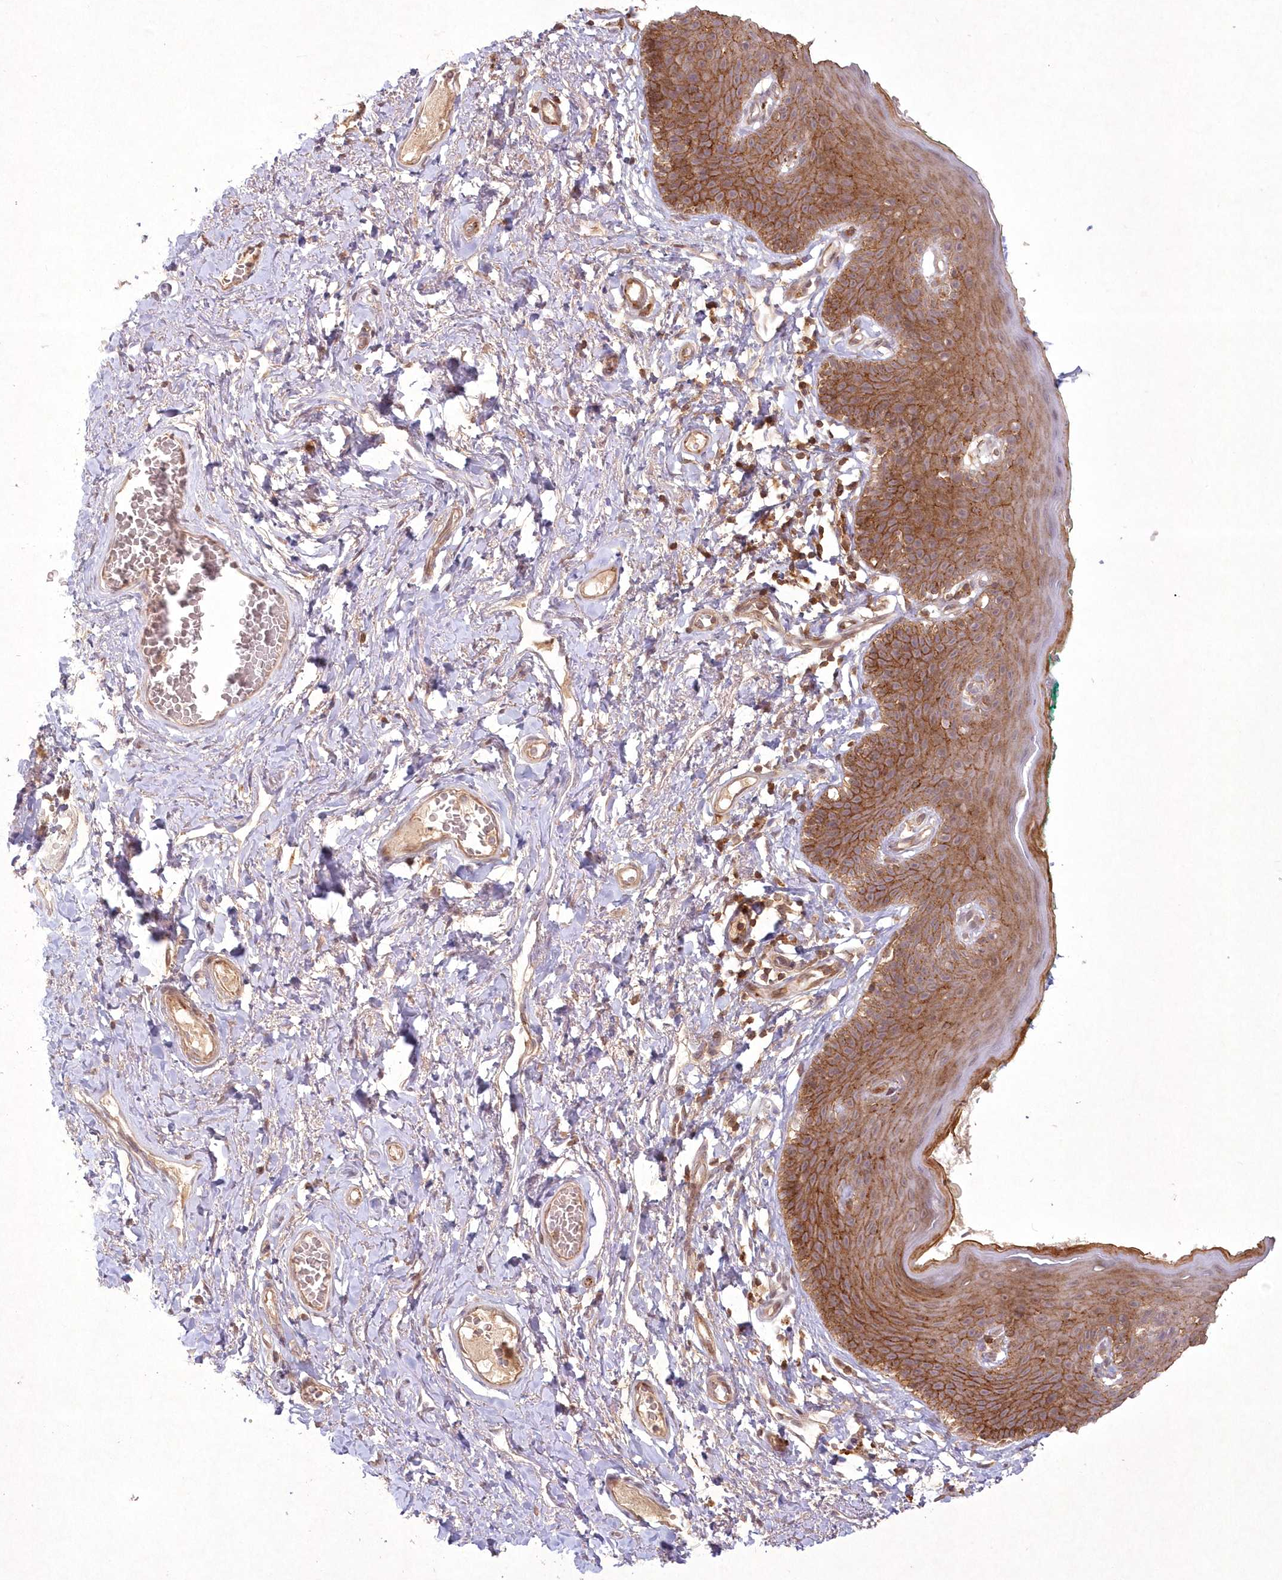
{"staining": {"intensity": "moderate", "quantity": ">75%", "location": "cytoplasmic/membranous"}, "tissue": "skin", "cell_type": "Epidermal cells", "image_type": "normal", "snomed": [{"axis": "morphology", "description": "Normal tissue, NOS"}, {"axis": "topography", "description": "Vulva"}], "caption": "Immunohistochemical staining of normal human skin exhibits moderate cytoplasmic/membranous protein staining in about >75% of epidermal cells.", "gene": "TOGARAM2", "patient": {"sex": "female", "age": 66}}